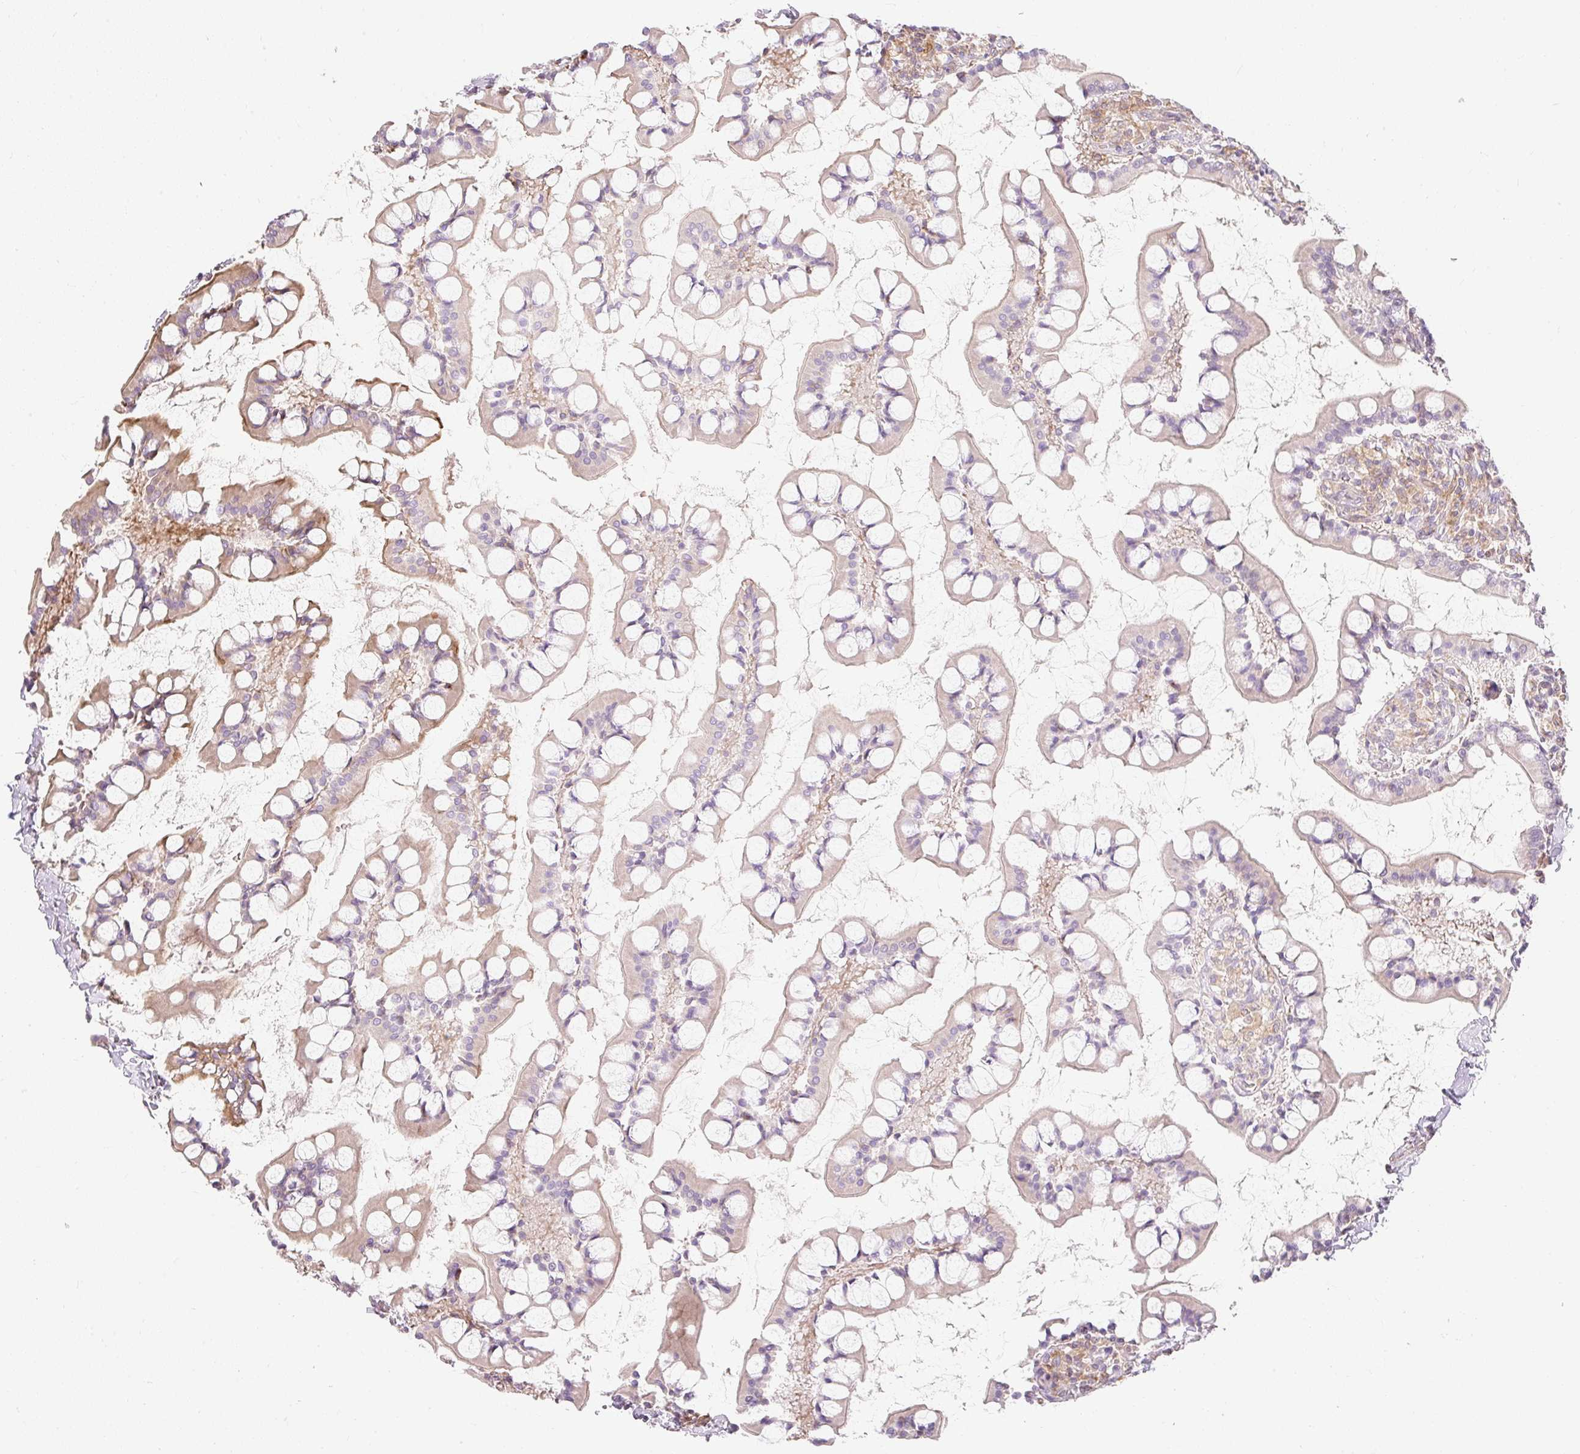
{"staining": {"intensity": "moderate", "quantity": "25%-75%", "location": "cytoplasmic/membranous"}, "tissue": "small intestine", "cell_type": "Glandular cells", "image_type": "normal", "snomed": [{"axis": "morphology", "description": "Normal tissue, NOS"}, {"axis": "topography", "description": "Small intestine"}], "caption": "The image reveals immunohistochemical staining of benign small intestine. There is moderate cytoplasmic/membranous expression is appreciated in approximately 25%-75% of glandular cells.", "gene": "EMC10", "patient": {"sex": "male", "age": 52}}